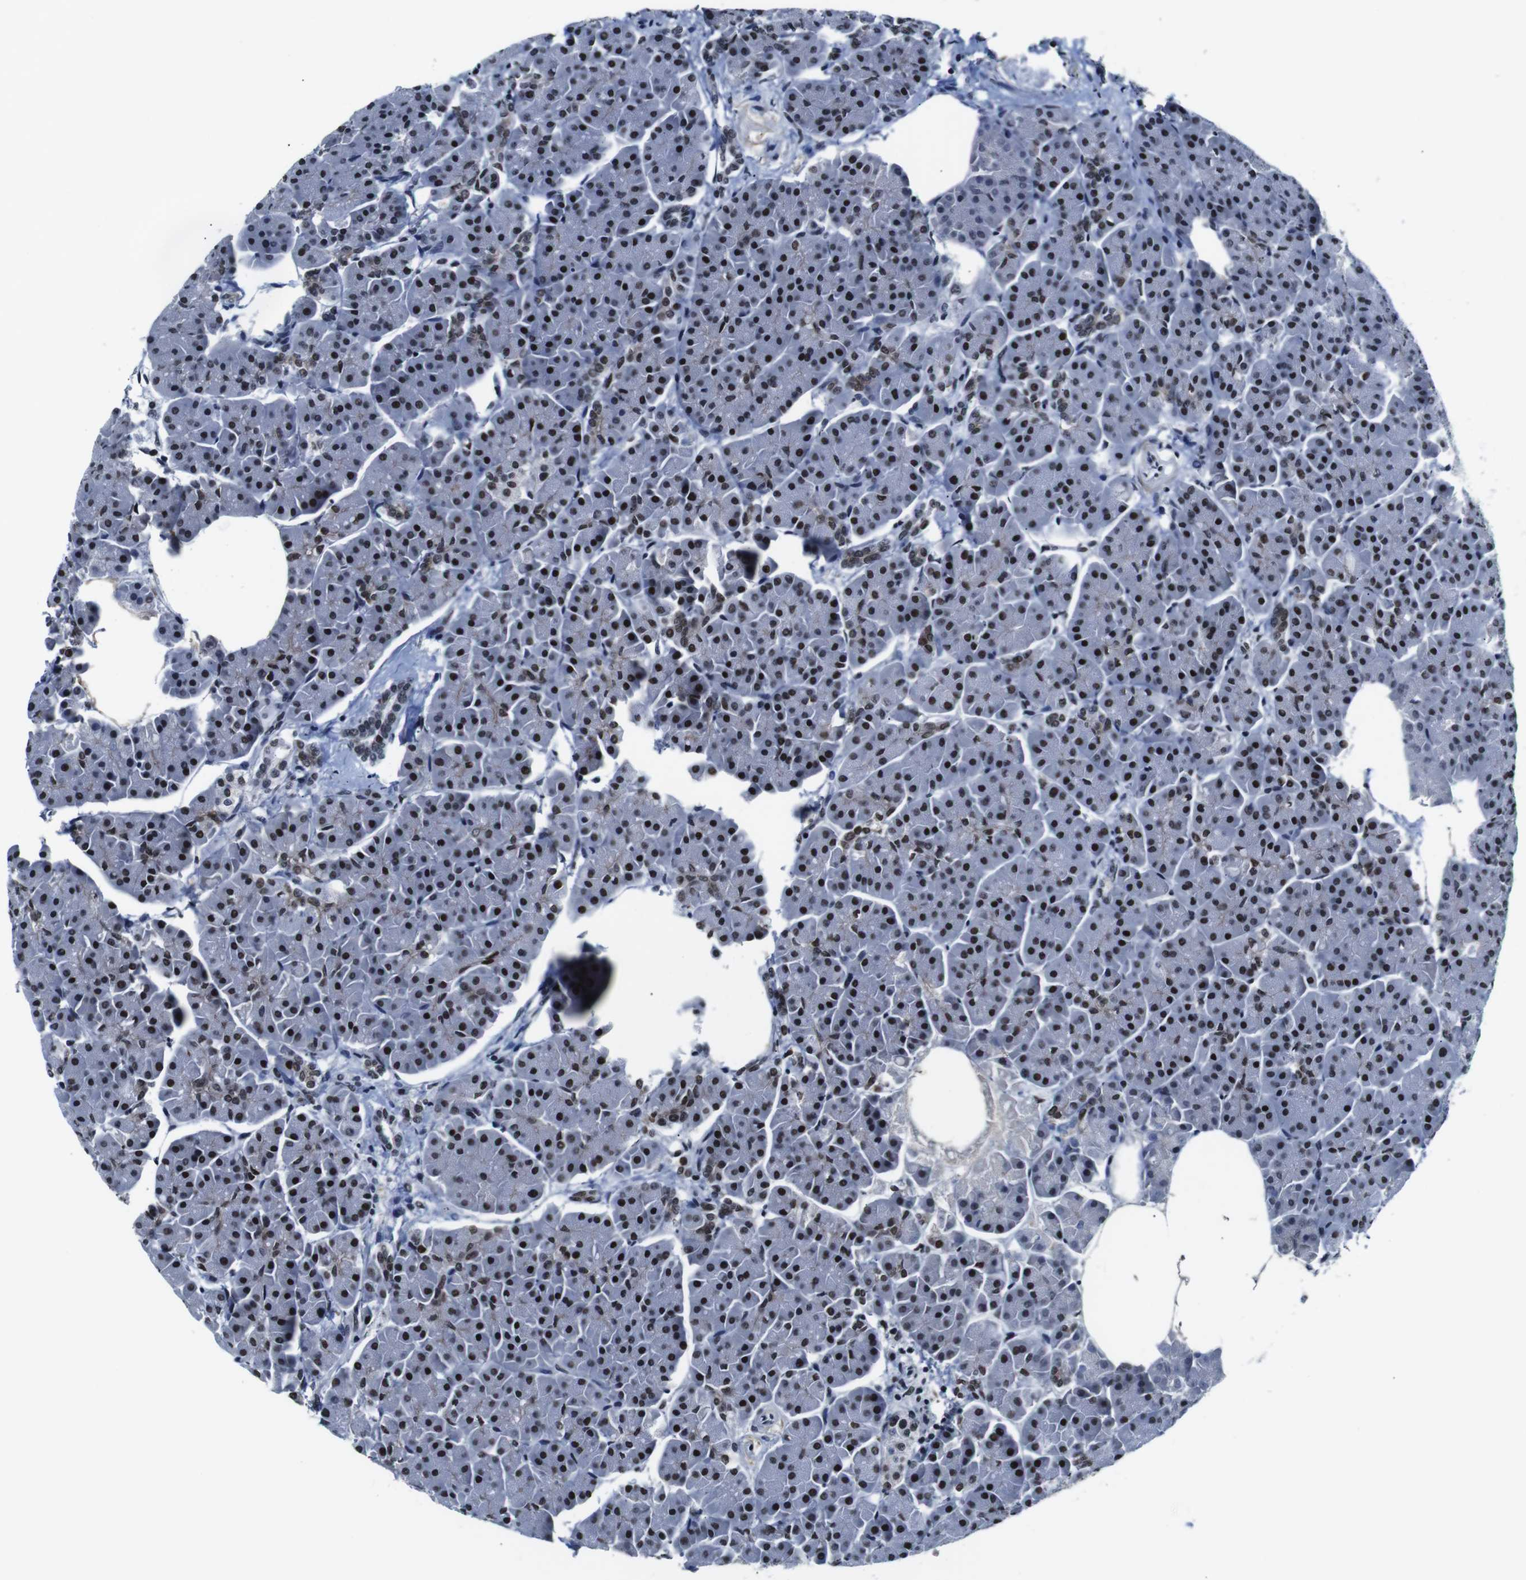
{"staining": {"intensity": "moderate", "quantity": ">75%", "location": "nuclear"}, "tissue": "pancreas", "cell_type": "Exocrine glandular cells", "image_type": "normal", "snomed": [{"axis": "morphology", "description": "Normal tissue, NOS"}, {"axis": "topography", "description": "Pancreas"}], "caption": "Moderate nuclear staining for a protein is seen in about >75% of exocrine glandular cells of benign pancreas using immunohistochemistry (IHC).", "gene": "ILDR2", "patient": {"sex": "female", "age": 70}}